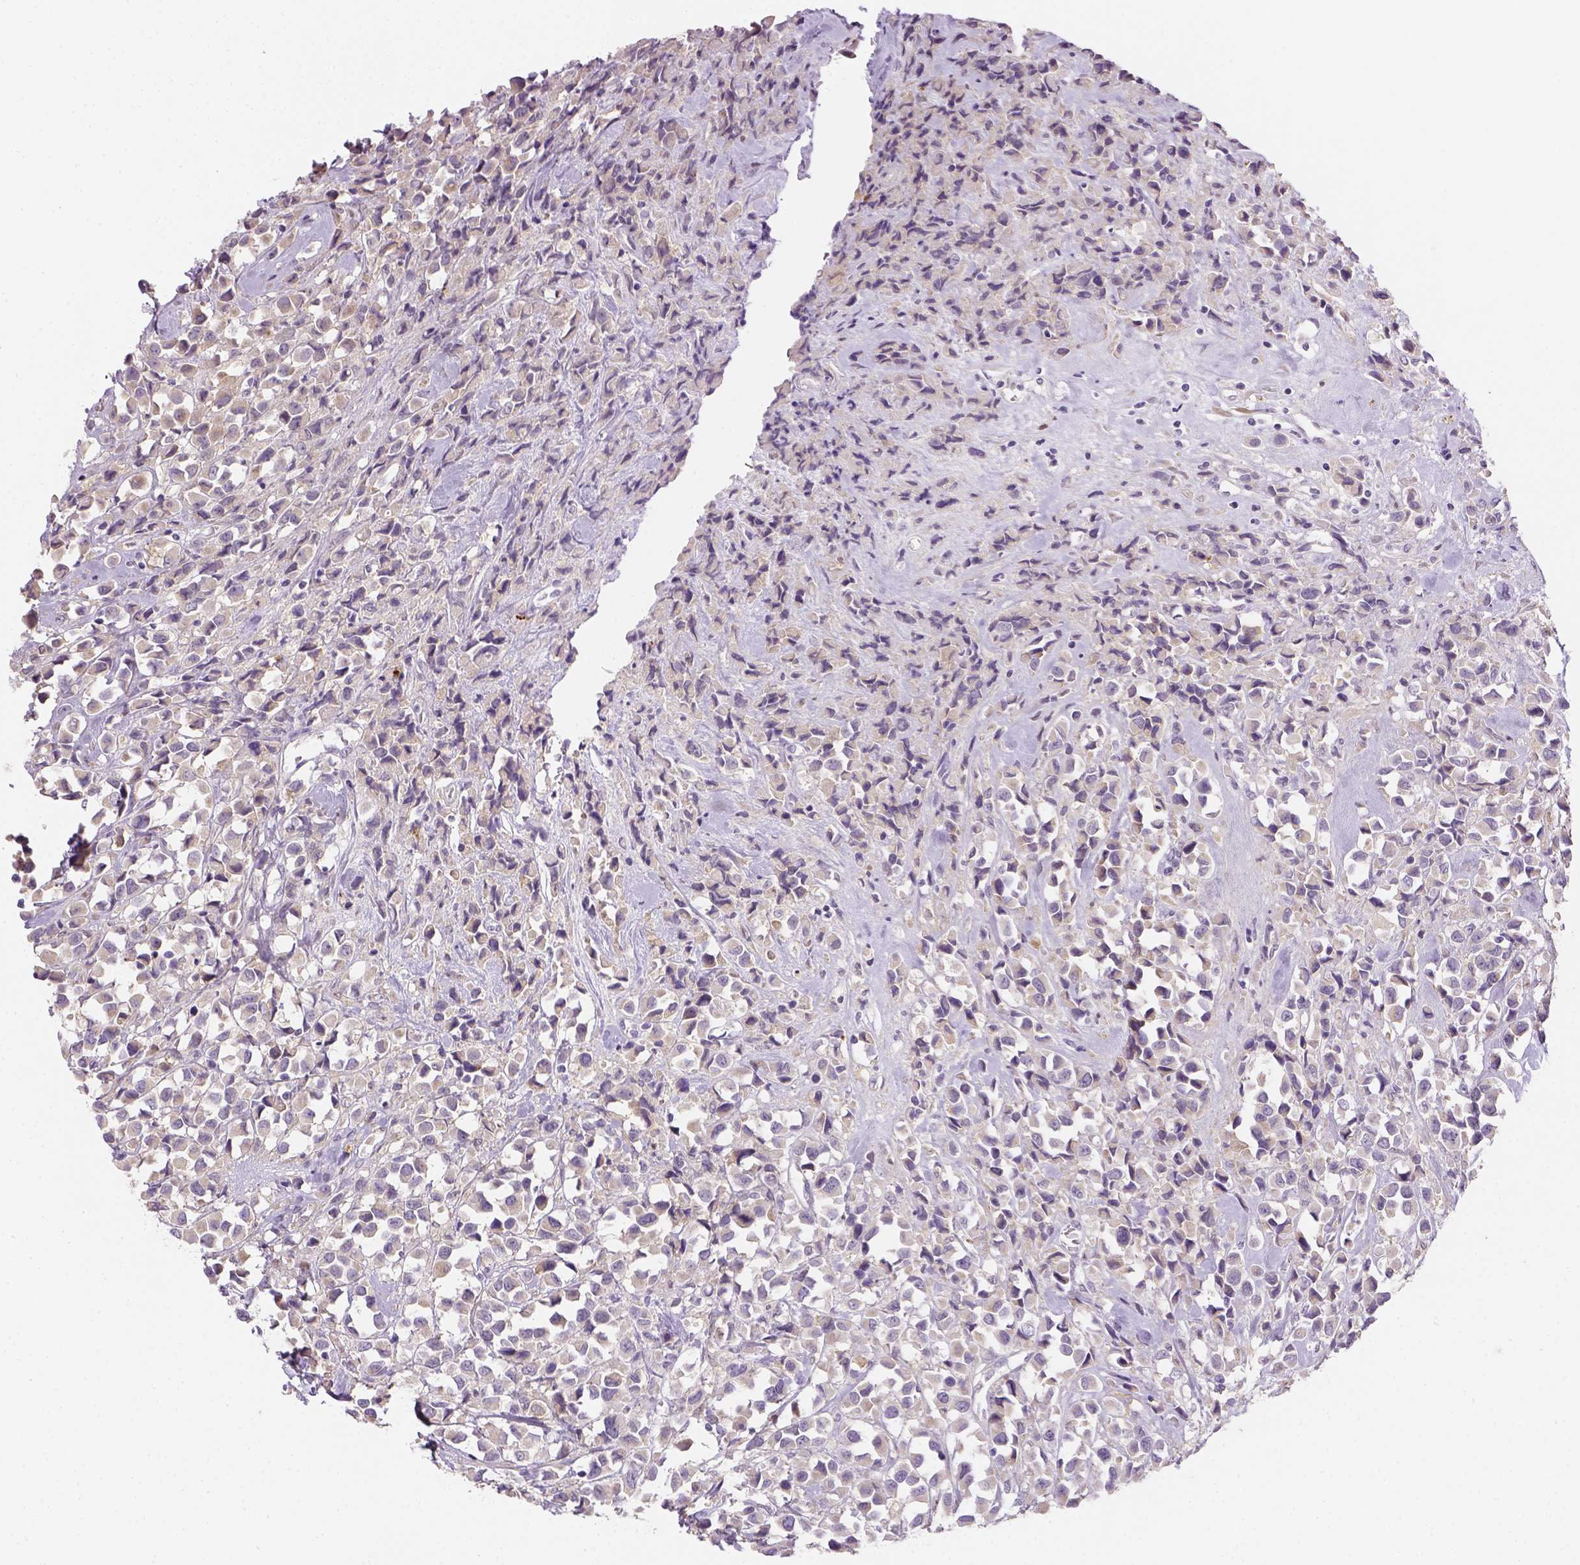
{"staining": {"intensity": "negative", "quantity": "none", "location": "none"}, "tissue": "breast cancer", "cell_type": "Tumor cells", "image_type": "cancer", "snomed": [{"axis": "morphology", "description": "Duct carcinoma"}, {"axis": "topography", "description": "Breast"}], "caption": "Immunohistochemistry (IHC) of infiltrating ductal carcinoma (breast) shows no staining in tumor cells.", "gene": "CACNB1", "patient": {"sex": "female", "age": 61}}